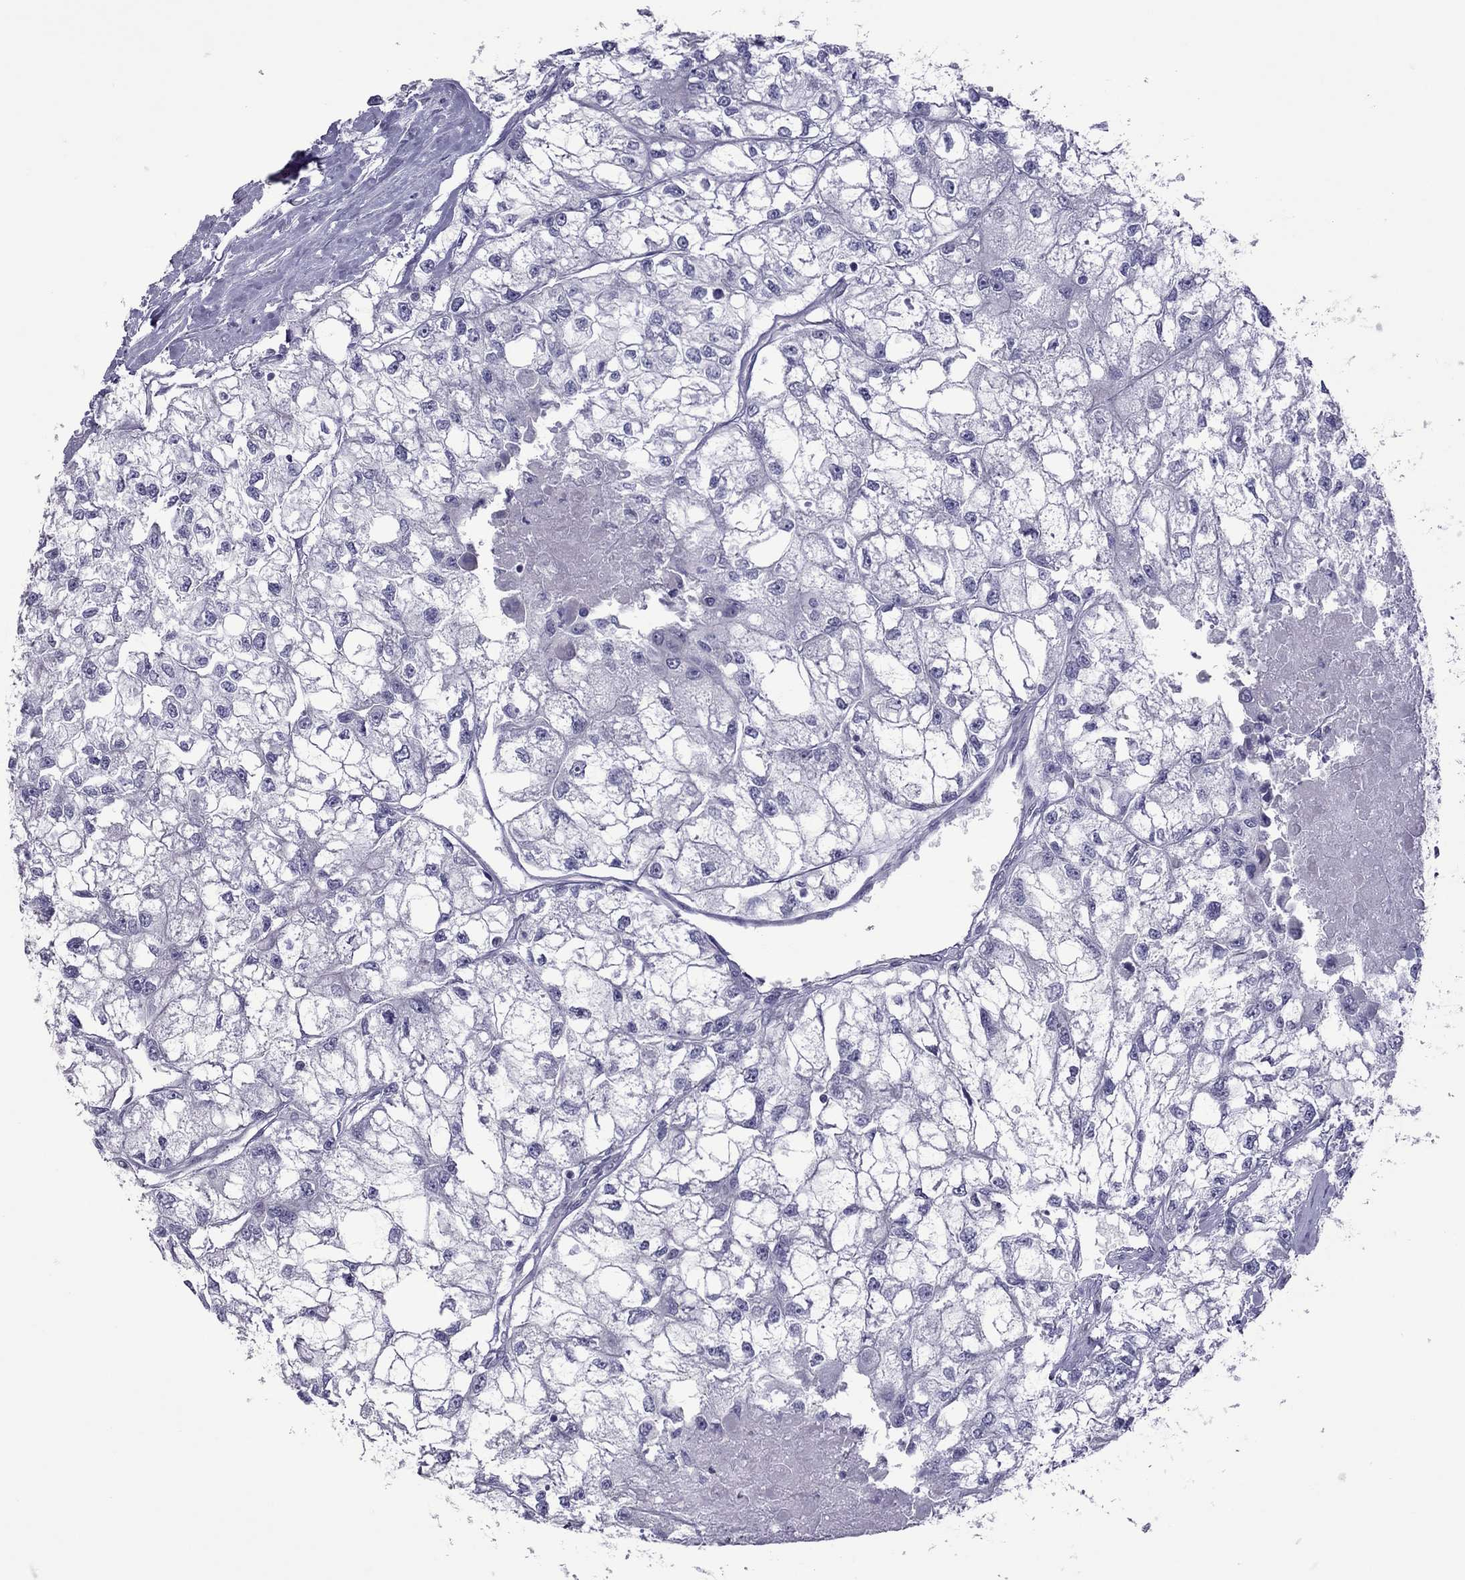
{"staining": {"intensity": "negative", "quantity": "none", "location": "none"}, "tissue": "renal cancer", "cell_type": "Tumor cells", "image_type": "cancer", "snomed": [{"axis": "morphology", "description": "Adenocarcinoma, NOS"}, {"axis": "topography", "description": "Kidney"}], "caption": "DAB (3,3'-diaminobenzidine) immunohistochemical staining of human renal cancer shows no significant staining in tumor cells.", "gene": "TEX14", "patient": {"sex": "male", "age": 56}}